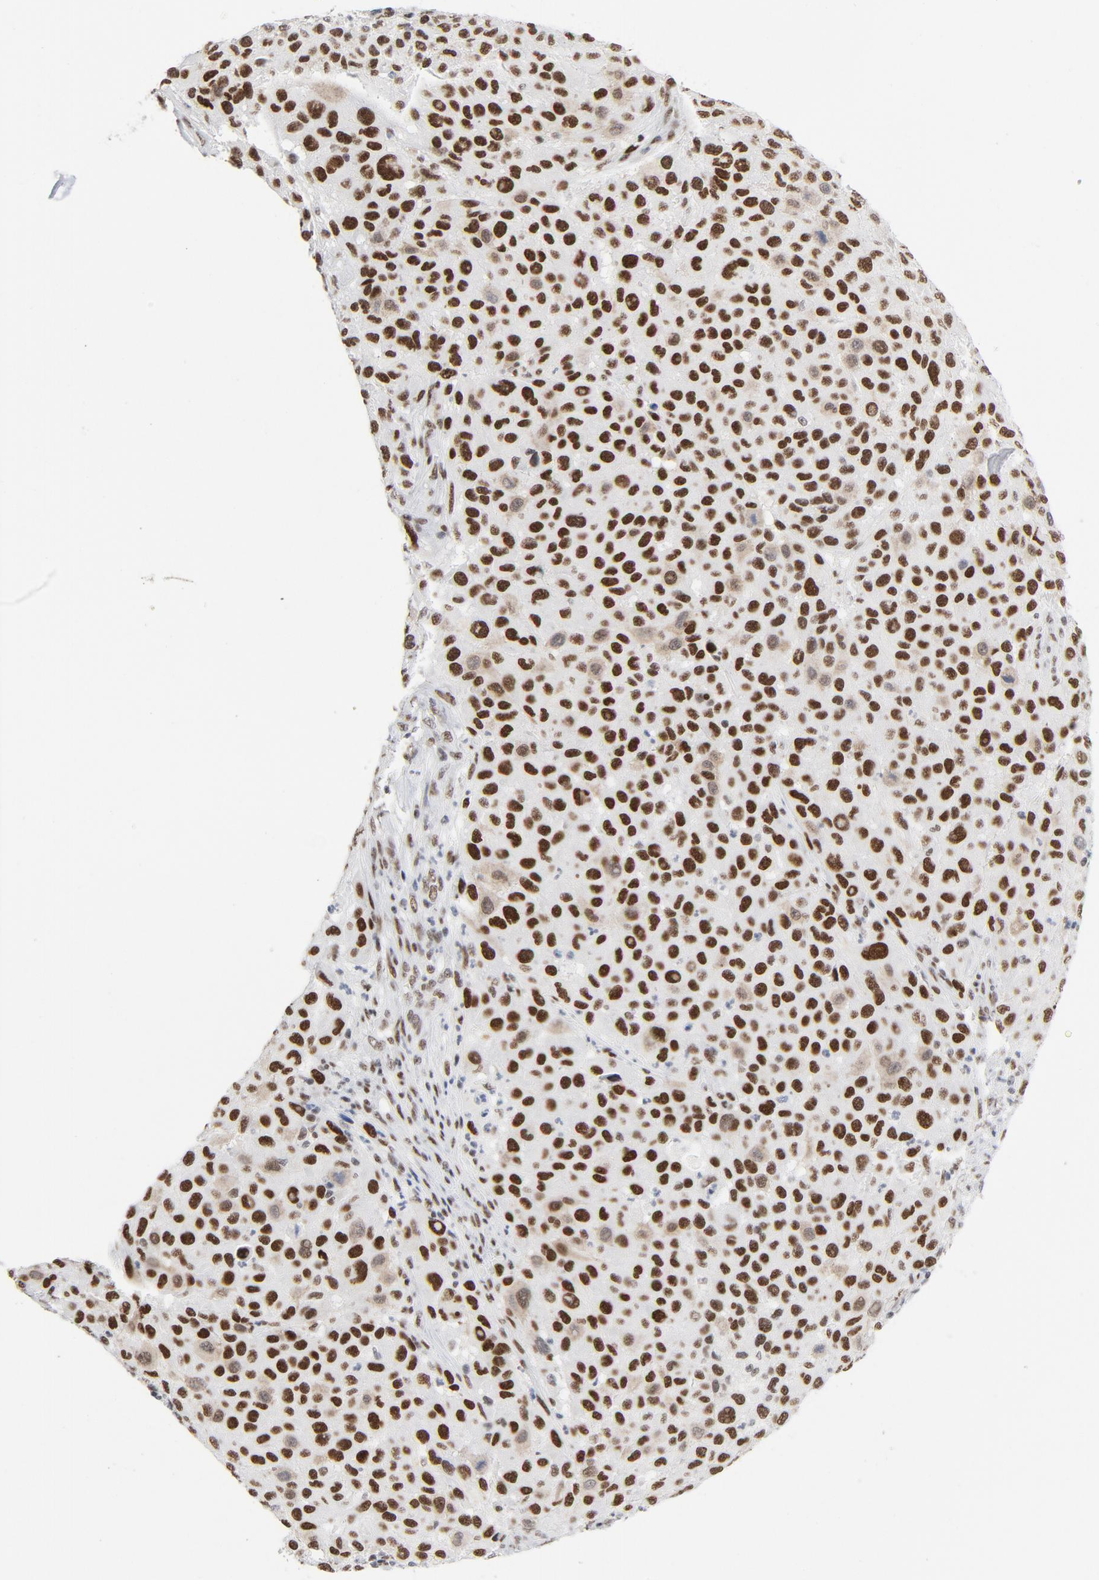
{"staining": {"intensity": "strong", "quantity": ">75%", "location": "nuclear"}, "tissue": "melanoma", "cell_type": "Tumor cells", "image_type": "cancer", "snomed": [{"axis": "morphology", "description": "Malignant melanoma, Metastatic site"}, {"axis": "topography", "description": "Lymph node"}], "caption": "IHC of human melanoma exhibits high levels of strong nuclear positivity in about >75% of tumor cells.", "gene": "HSF1", "patient": {"sex": "male", "age": 61}}